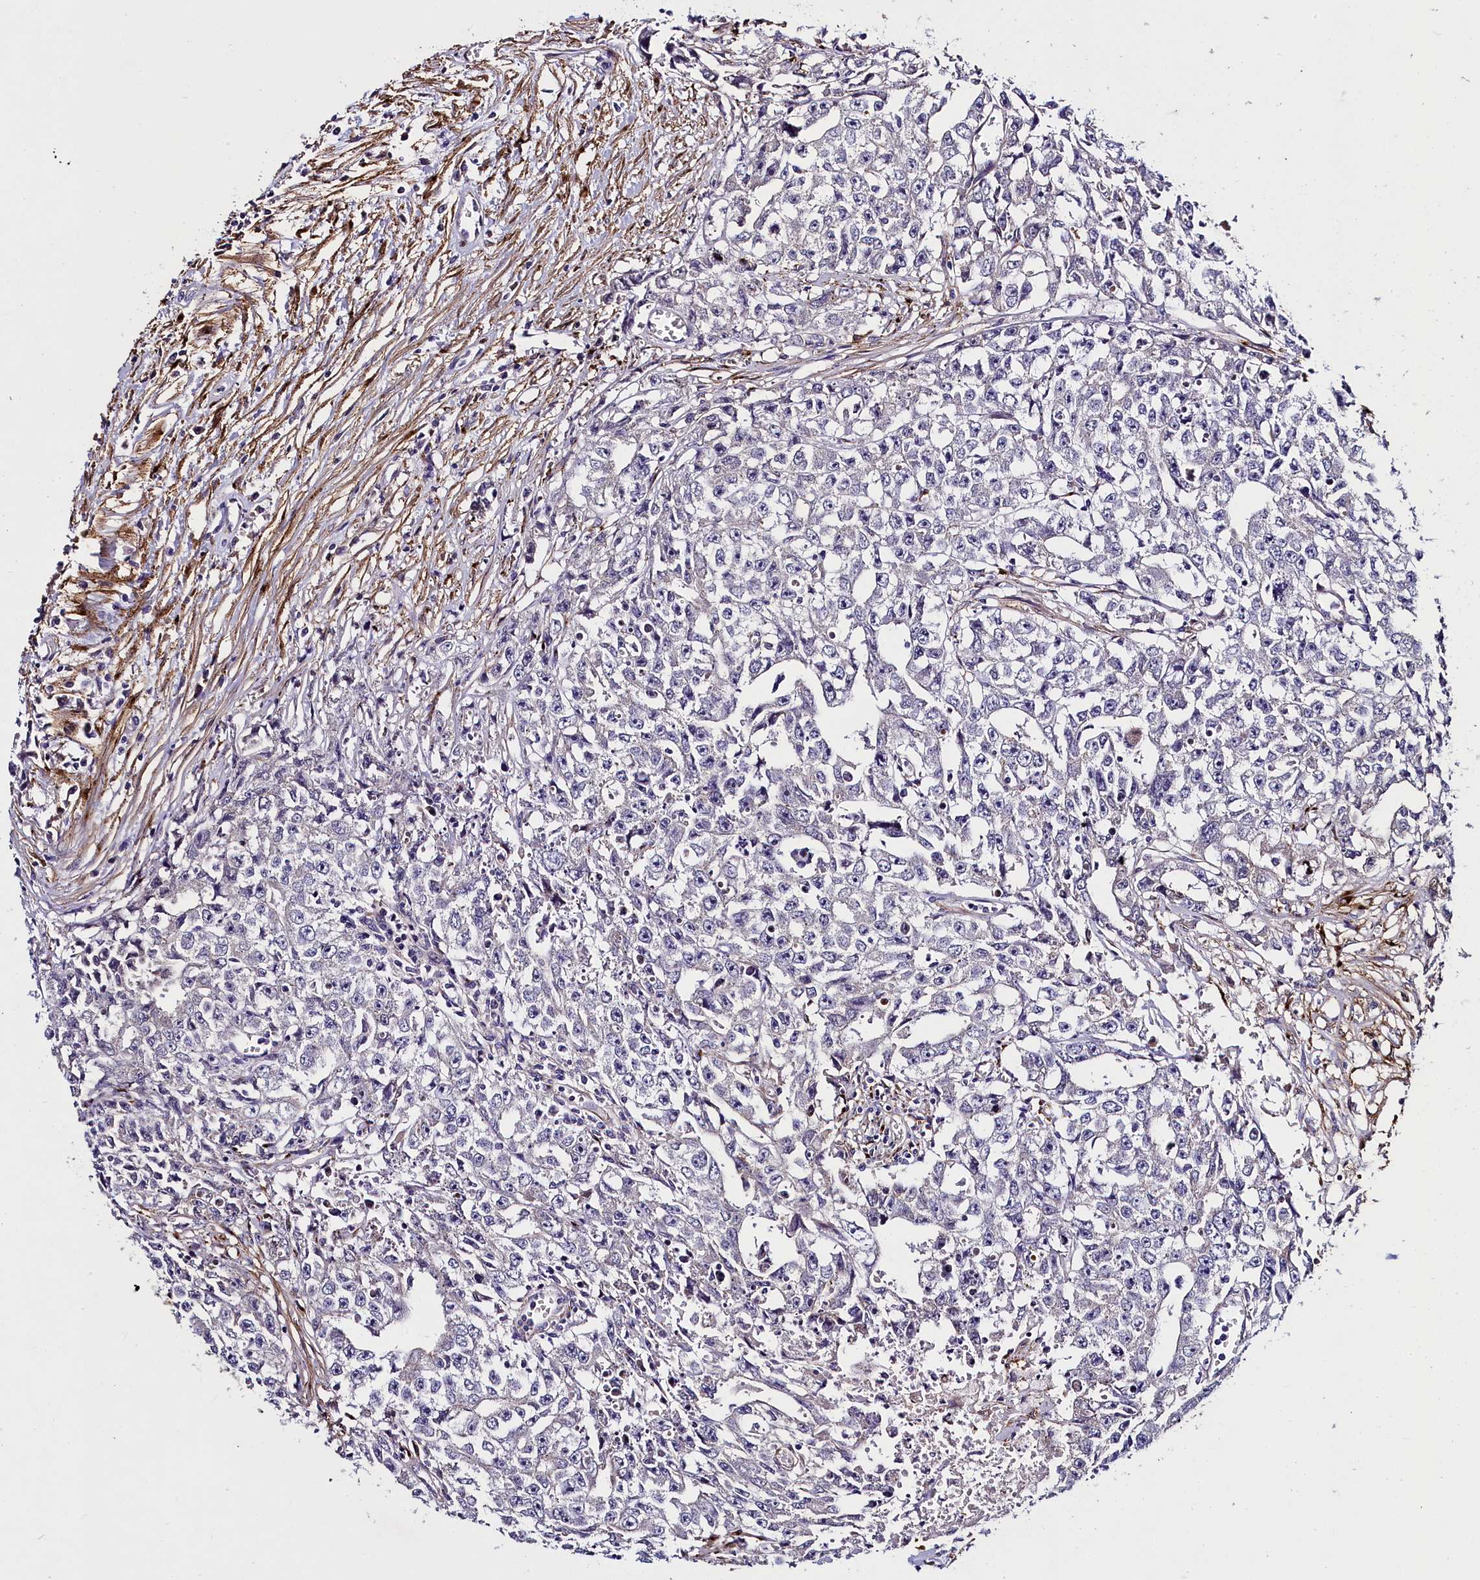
{"staining": {"intensity": "negative", "quantity": "none", "location": "none"}, "tissue": "testis cancer", "cell_type": "Tumor cells", "image_type": "cancer", "snomed": [{"axis": "morphology", "description": "Seminoma, NOS"}, {"axis": "morphology", "description": "Carcinoma, Embryonal, NOS"}, {"axis": "topography", "description": "Testis"}], "caption": "This photomicrograph is of testis cancer (embryonal carcinoma) stained with immunohistochemistry to label a protein in brown with the nuclei are counter-stained blue. There is no expression in tumor cells. The staining was performed using DAB (3,3'-diaminobenzidine) to visualize the protein expression in brown, while the nuclei were stained in blue with hematoxylin (Magnification: 20x).", "gene": "MRC2", "patient": {"sex": "male", "age": 43}}